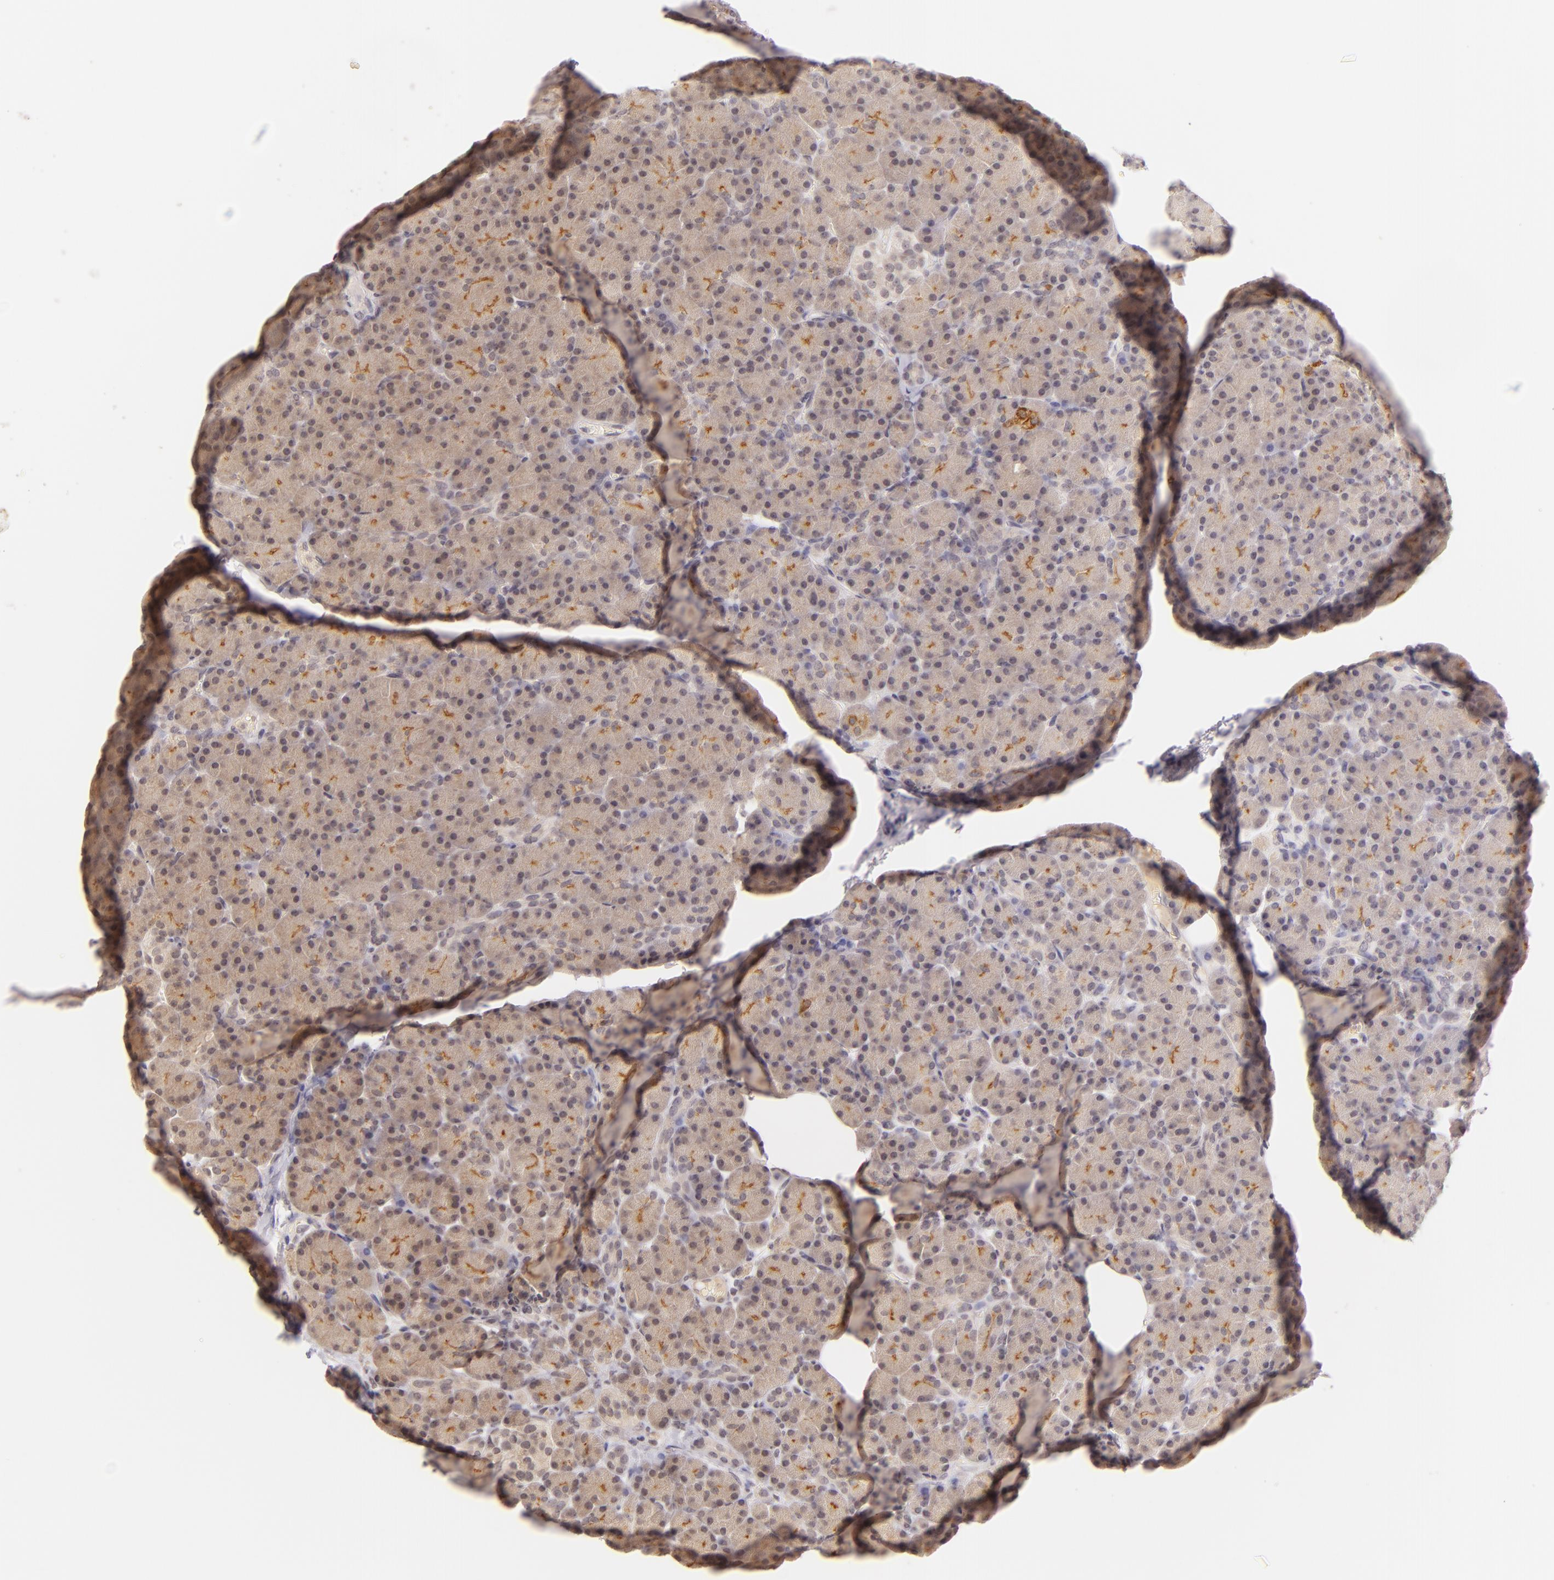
{"staining": {"intensity": "moderate", "quantity": ">75%", "location": "cytoplasmic/membranous"}, "tissue": "pancreas", "cell_type": "Exocrine glandular cells", "image_type": "normal", "snomed": [{"axis": "morphology", "description": "Normal tissue, NOS"}, {"axis": "topography", "description": "Pancreas"}], "caption": "Immunohistochemical staining of benign human pancreas exhibits >75% levels of moderate cytoplasmic/membranous protein positivity in approximately >75% of exocrine glandular cells.", "gene": "CASP8", "patient": {"sex": "female", "age": 43}}